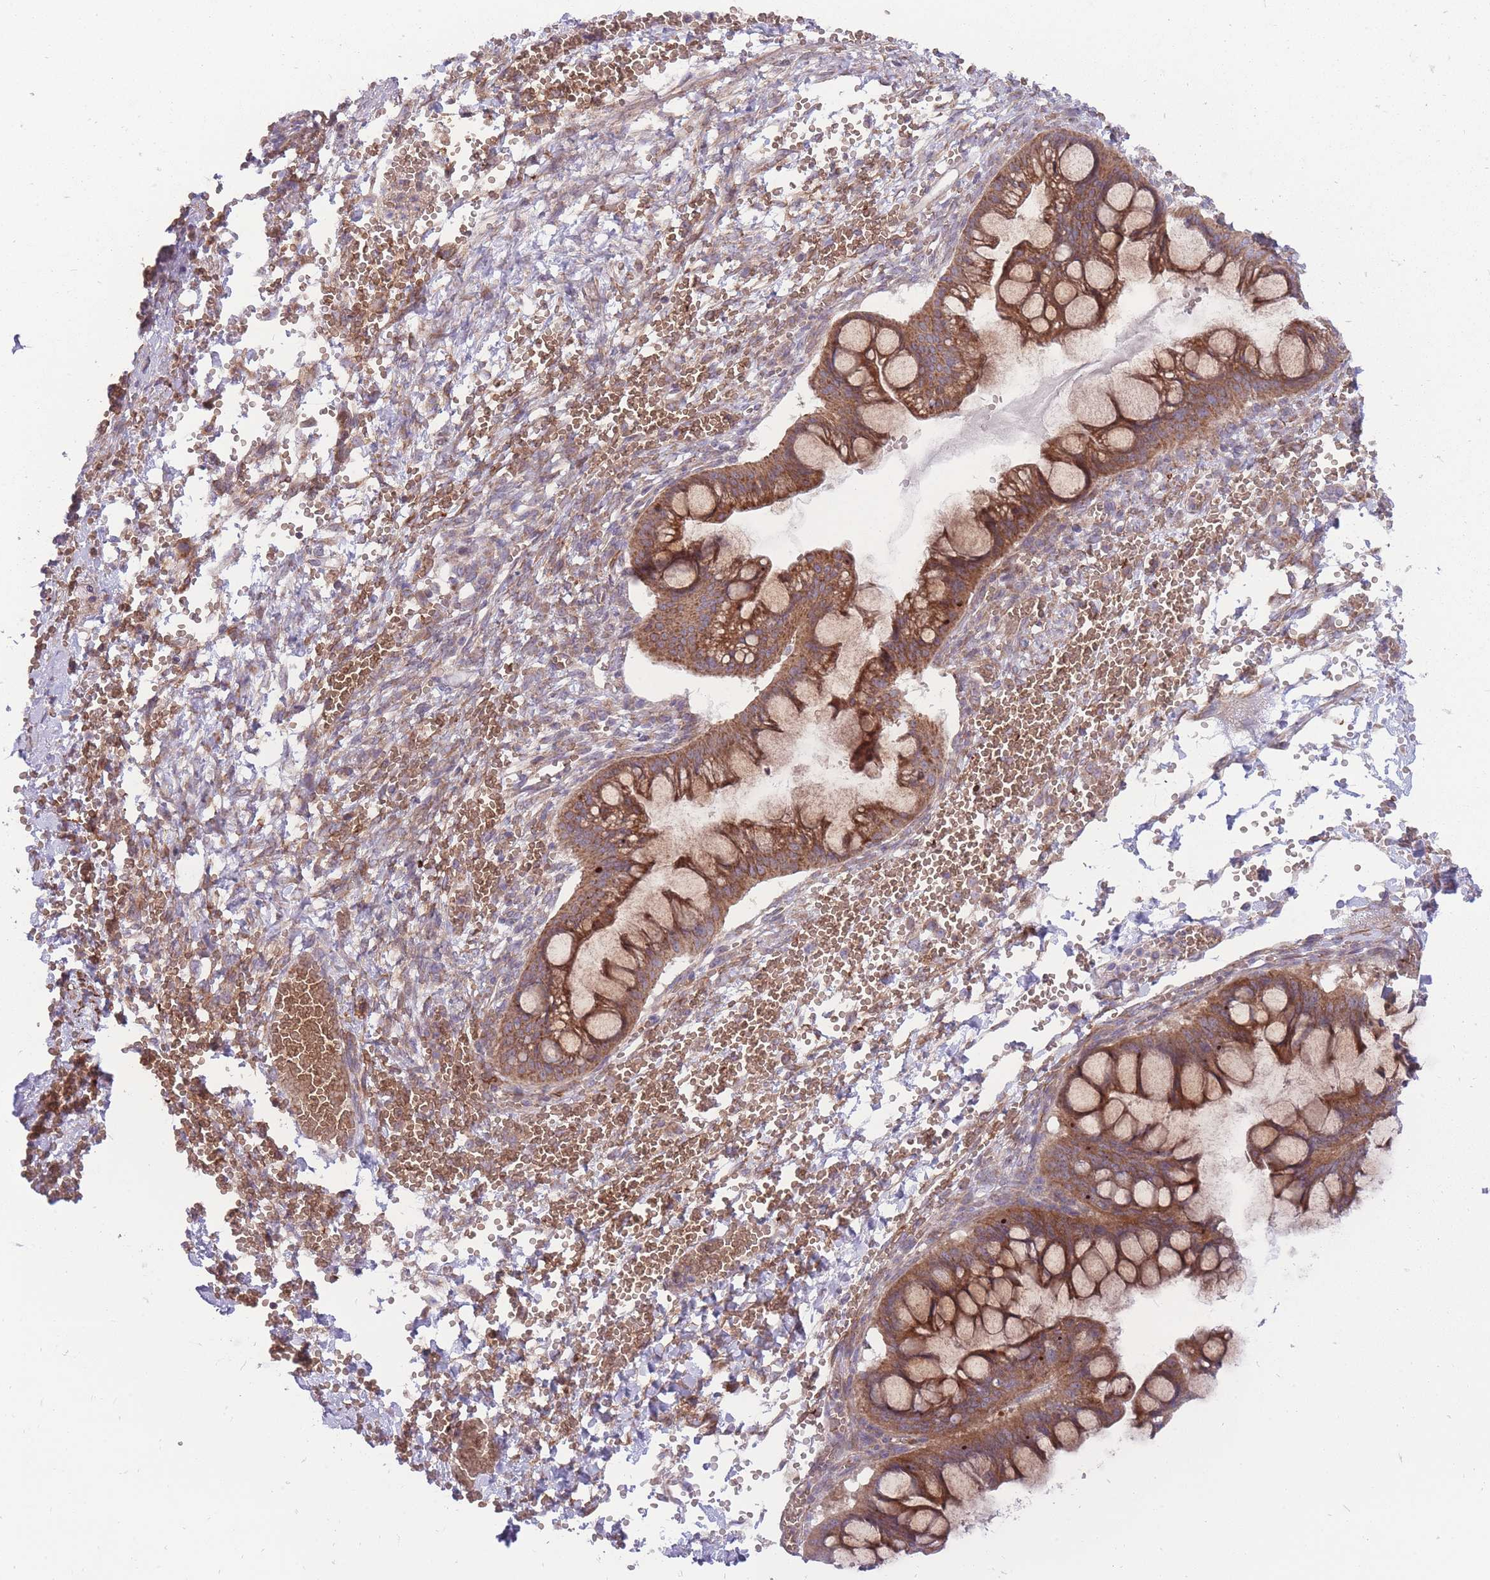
{"staining": {"intensity": "strong", "quantity": ">75%", "location": "cytoplasmic/membranous"}, "tissue": "ovarian cancer", "cell_type": "Tumor cells", "image_type": "cancer", "snomed": [{"axis": "morphology", "description": "Cystadenocarcinoma, mucinous, NOS"}, {"axis": "topography", "description": "Ovary"}], "caption": "Ovarian cancer (mucinous cystadenocarcinoma) stained with IHC shows strong cytoplasmic/membranous staining in approximately >75% of tumor cells. Immunohistochemistry (ihc) stains the protein in brown and the nuclei are stained blue.", "gene": "ANKRD10", "patient": {"sex": "female", "age": 73}}